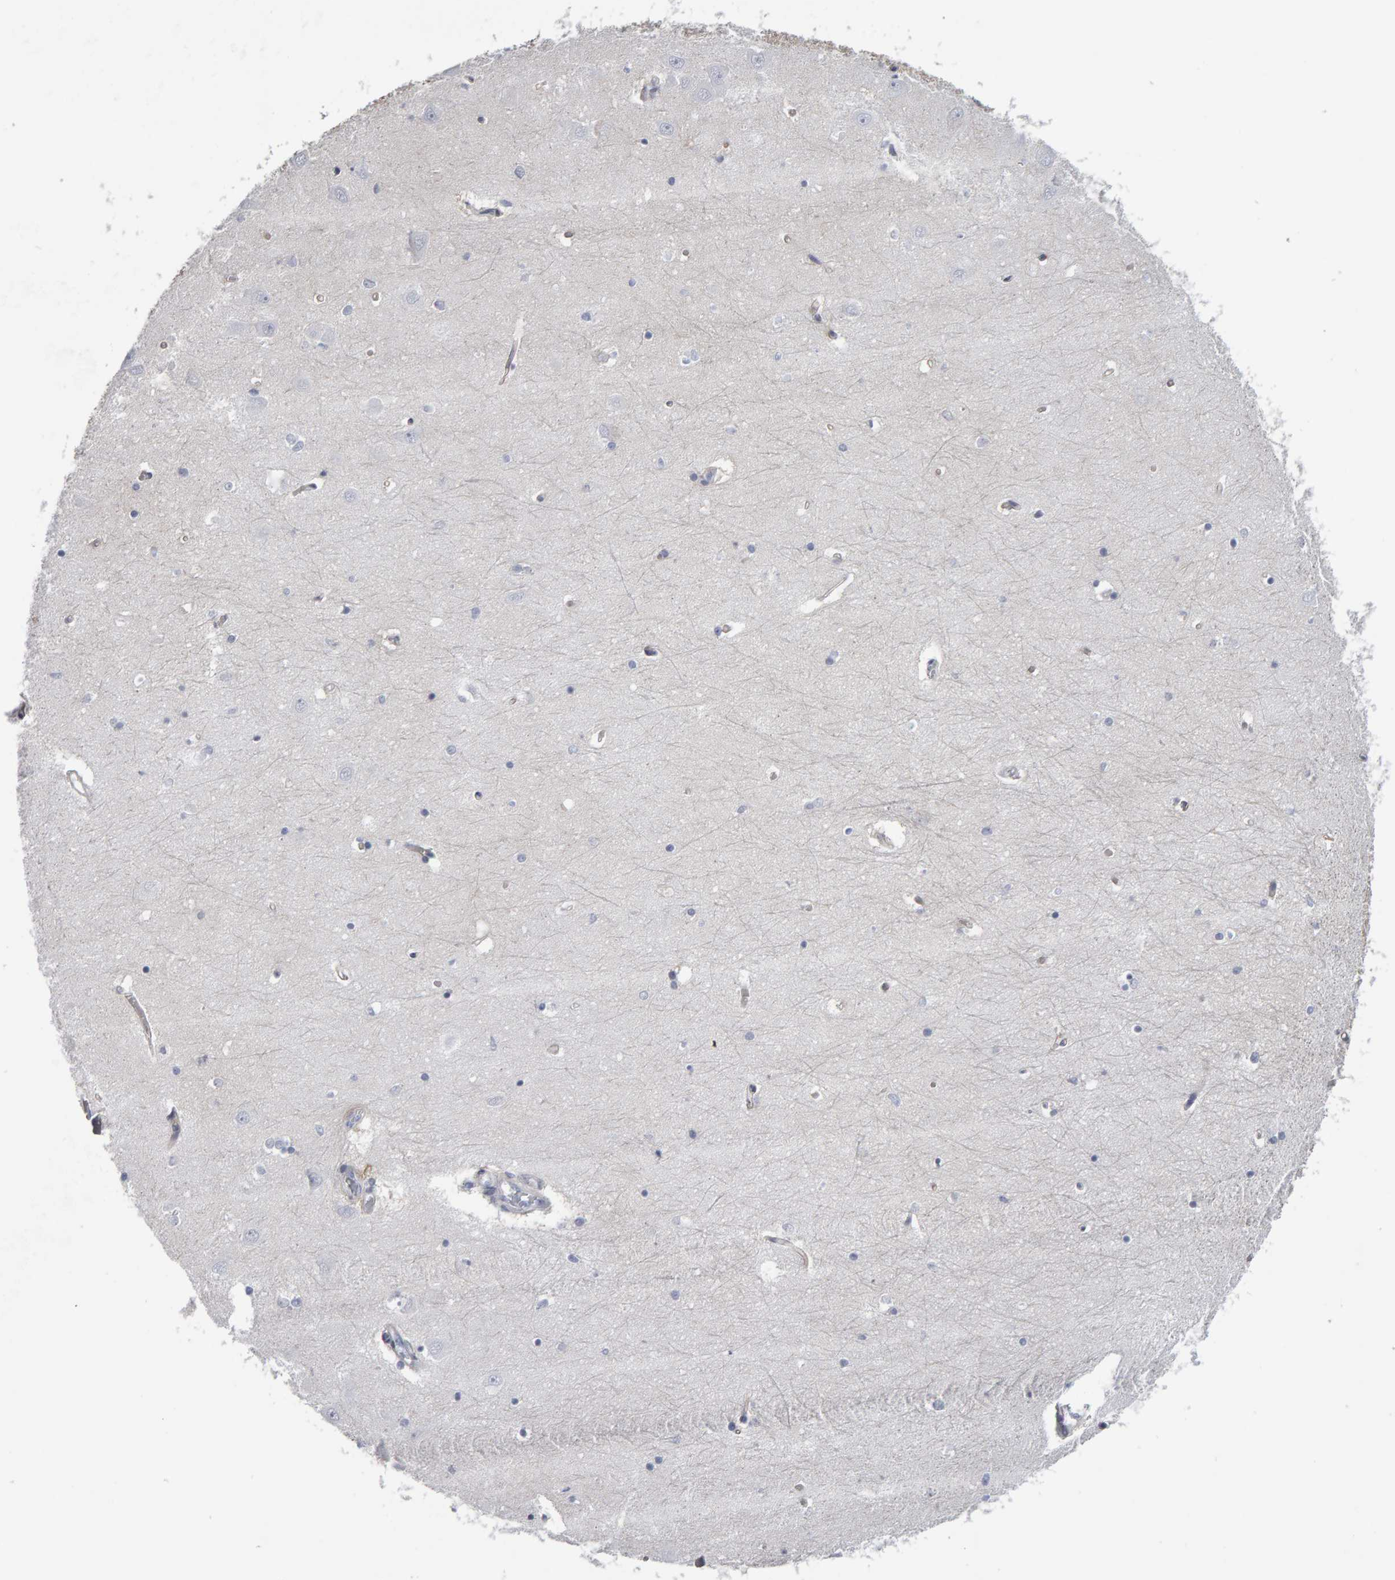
{"staining": {"intensity": "negative", "quantity": "none", "location": "none"}, "tissue": "hippocampus", "cell_type": "Glial cells", "image_type": "normal", "snomed": [{"axis": "morphology", "description": "Normal tissue, NOS"}, {"axis": "topography", "description": "Hippocampus"}], "caption": "High magnification brightfield microscopy of unremarkable hippocampus stained with DAB (brown) and counterstained with hematoxylin (blue): glial cells show no significant positivity. (DAB immunohistochemistry (IHC) with hematoxylin counter stain).", "gene": "CD38", "patient": {"sex": "male", "age": 70}}